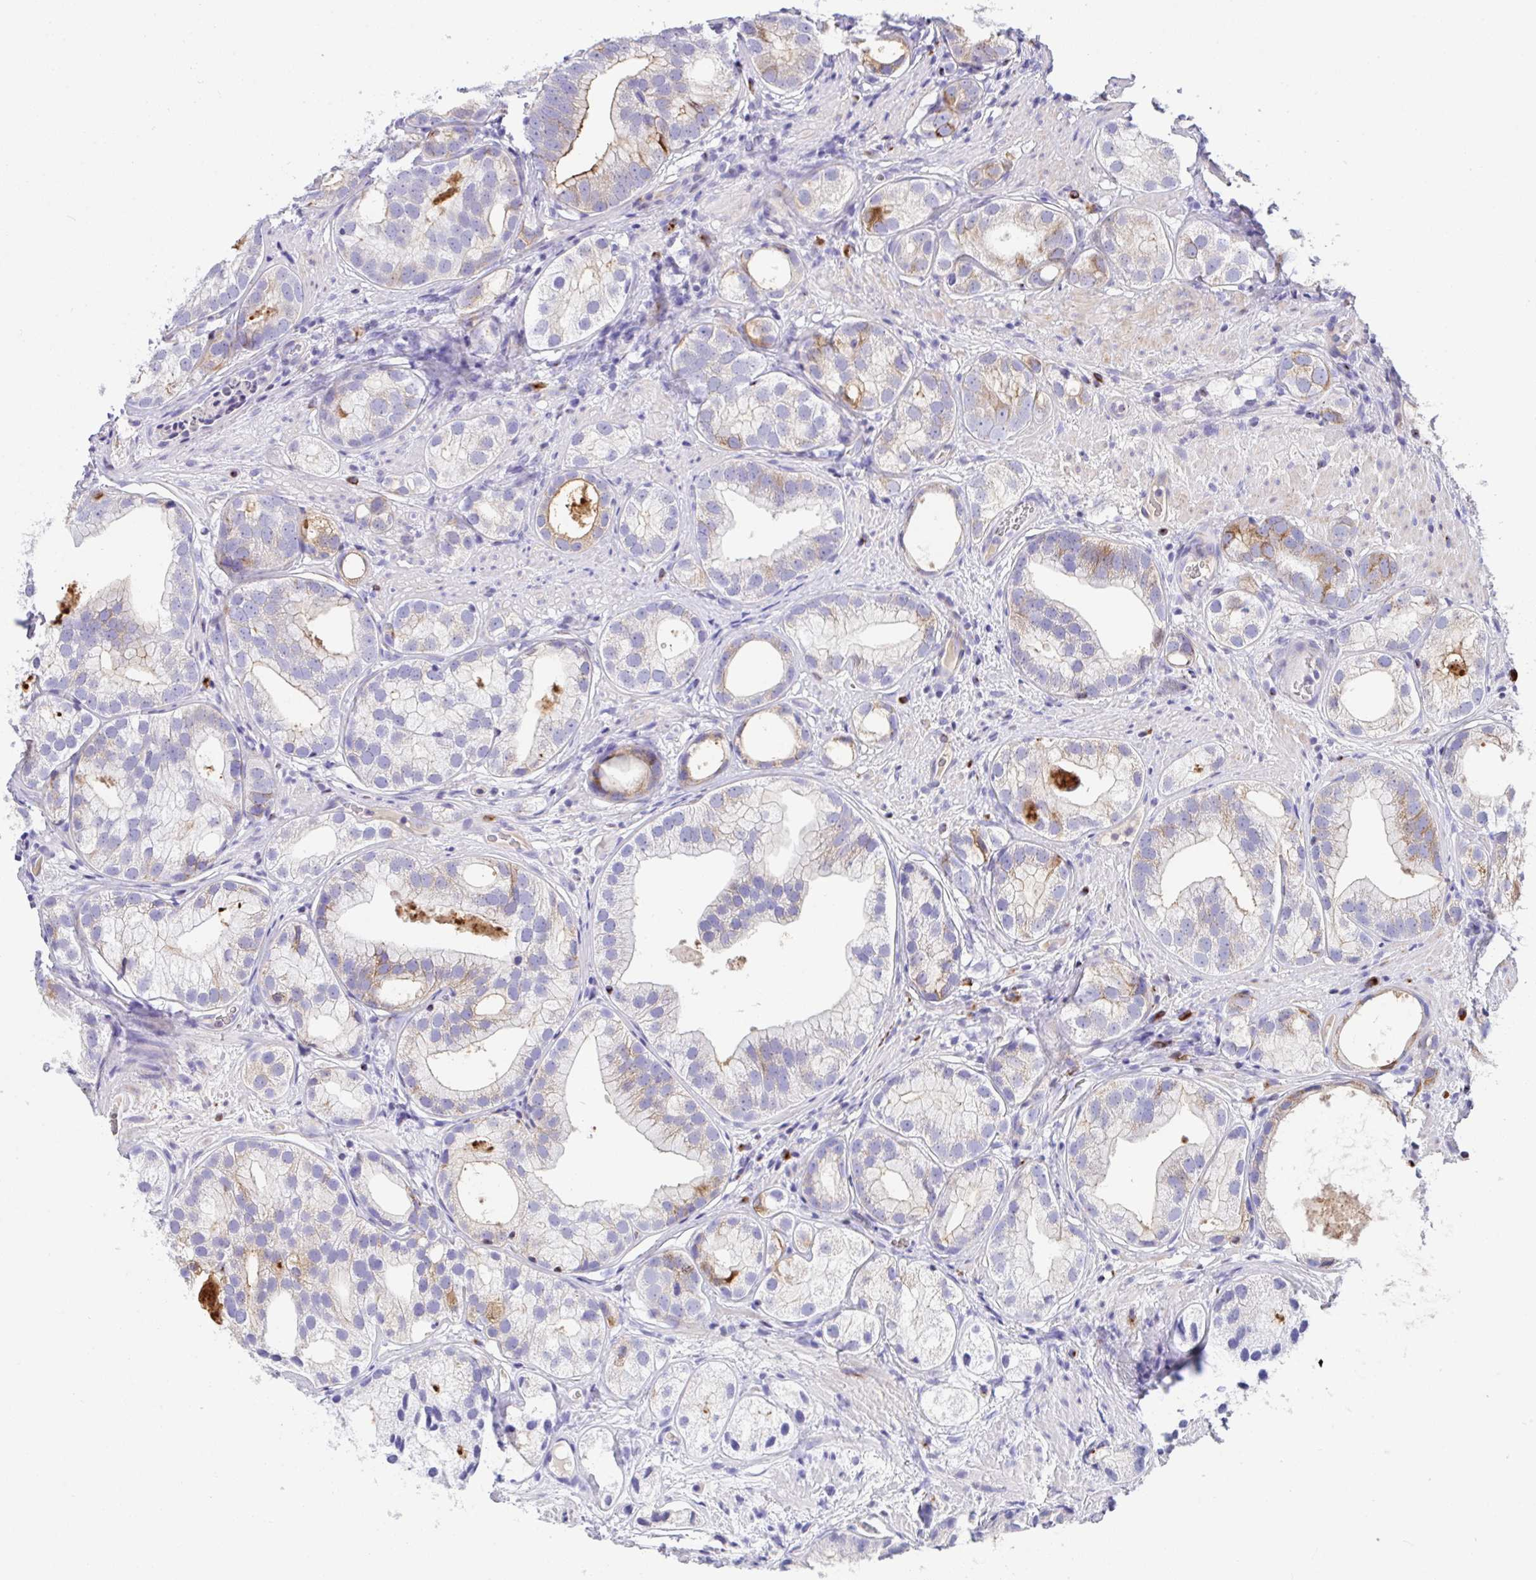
{"staining": {"intensity": "moderate", "quantity": "<25%", "location": "cytoplasmic/membranous"}, "tissue": "prostate cancer", "cell_type": "Tumor cells", "image_type": "cancer", "snomed": [{"axis": "morphology", "description": "Adenocarcinoma, High grade"}, {"axis": "topography", "description": "Prostate"}], "caption": "Human prostate cancer stained with a brown dye displays moderate cytoplasmic/membranous positive expression in about <25% of tumor cells.", "gene": "FBXL20", "patient": {"sex": "male", "age": 82}}